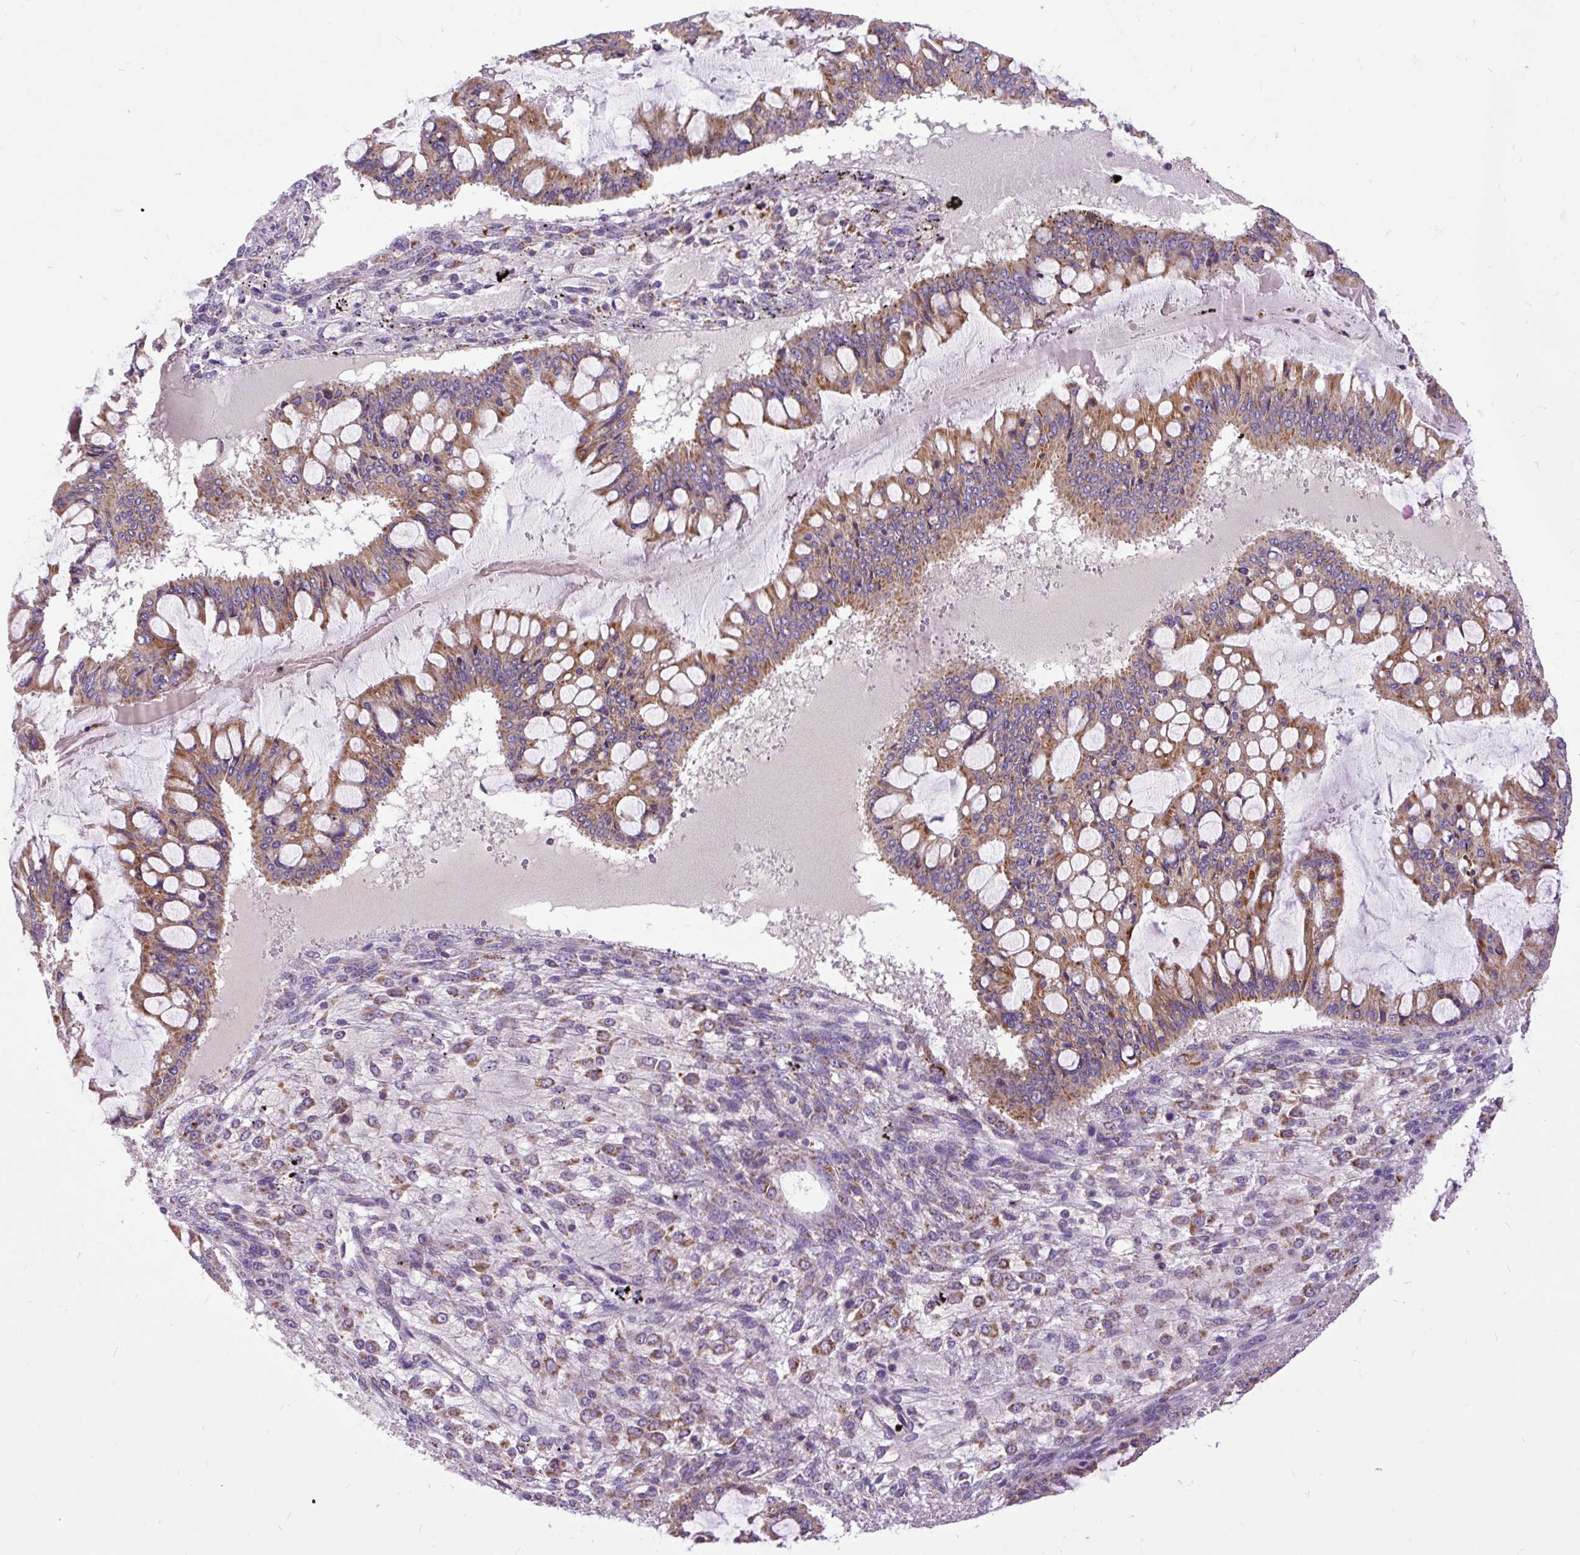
{"staining": {"intensity": "moderate", "quantity": ">75%", "location": "cytoplasmic/membranous"}, "tissue": "ovarian cancer", "cell_type": "Tumor cells", "image_type": "cancer", "snomed": [{"axis": "morphology", "description": "Cystadenocarcinoma, mucinous, NOS"}, {"axis": "topography", "description": "Ovary"}], "caption": "This is an image of IHC staining of ovarian mucinous cystadenocarcinoma, which shows moderate positivity in the cytoplasmic/membranous of tumor cells.", "gene": "TOMM40", "patient": {"sex": "female", "age": 73}}